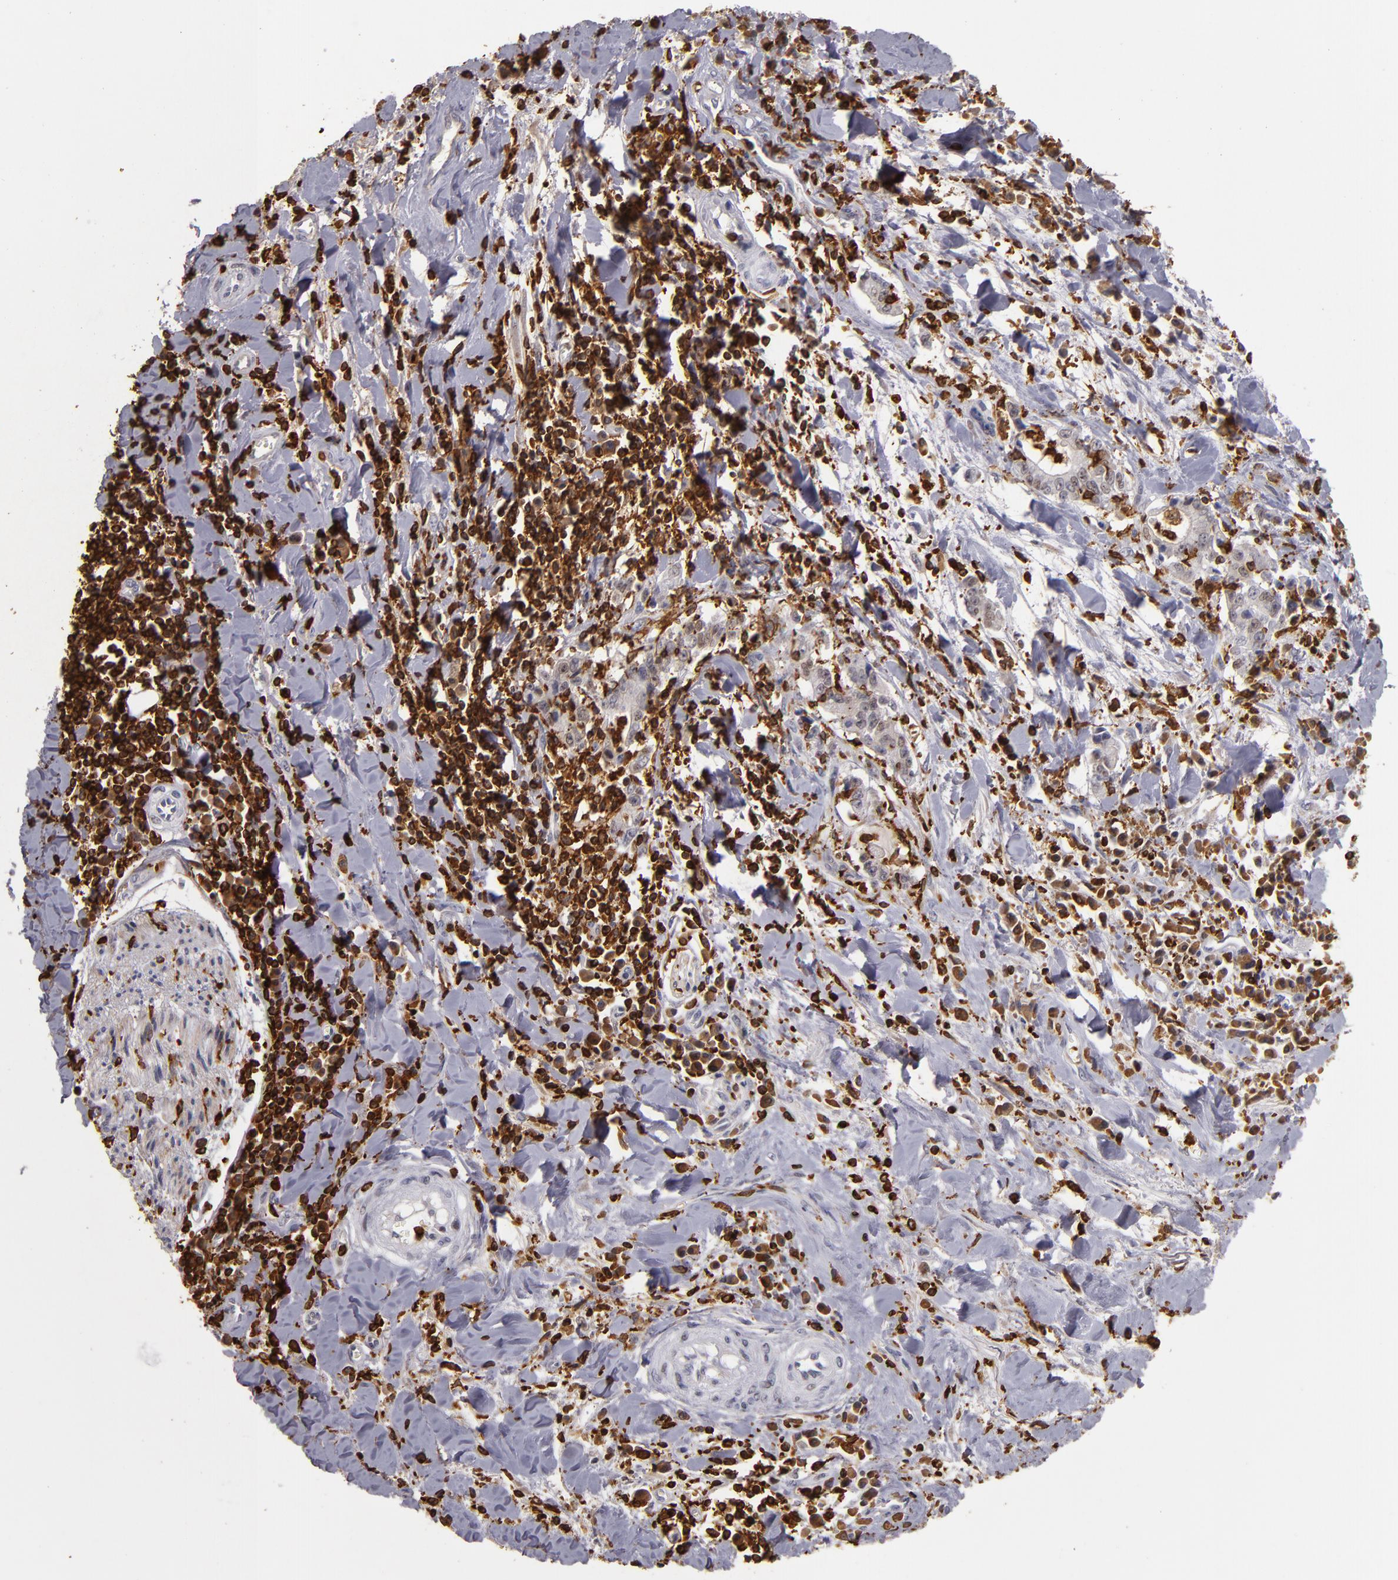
{"staining": {"intensity": "weak", "quantity": "<25%", "location": "nuclear"}, "tissue": "liver cancer", "cell_type": "Tumor cells", "image_type": "cancer", "snomed": [{"axis": "morphology", "description": "Cholangiocarcinoma"}, {"axis": "topography", "description": "Liver"}], "caption": "This is an immunohistochemistry histopathology image of human liver cancer (cholangiocarcinoma). There is no expression in tumor cells.", "gene": "WAS", "patient": {"sex": "male", "age": 57}}